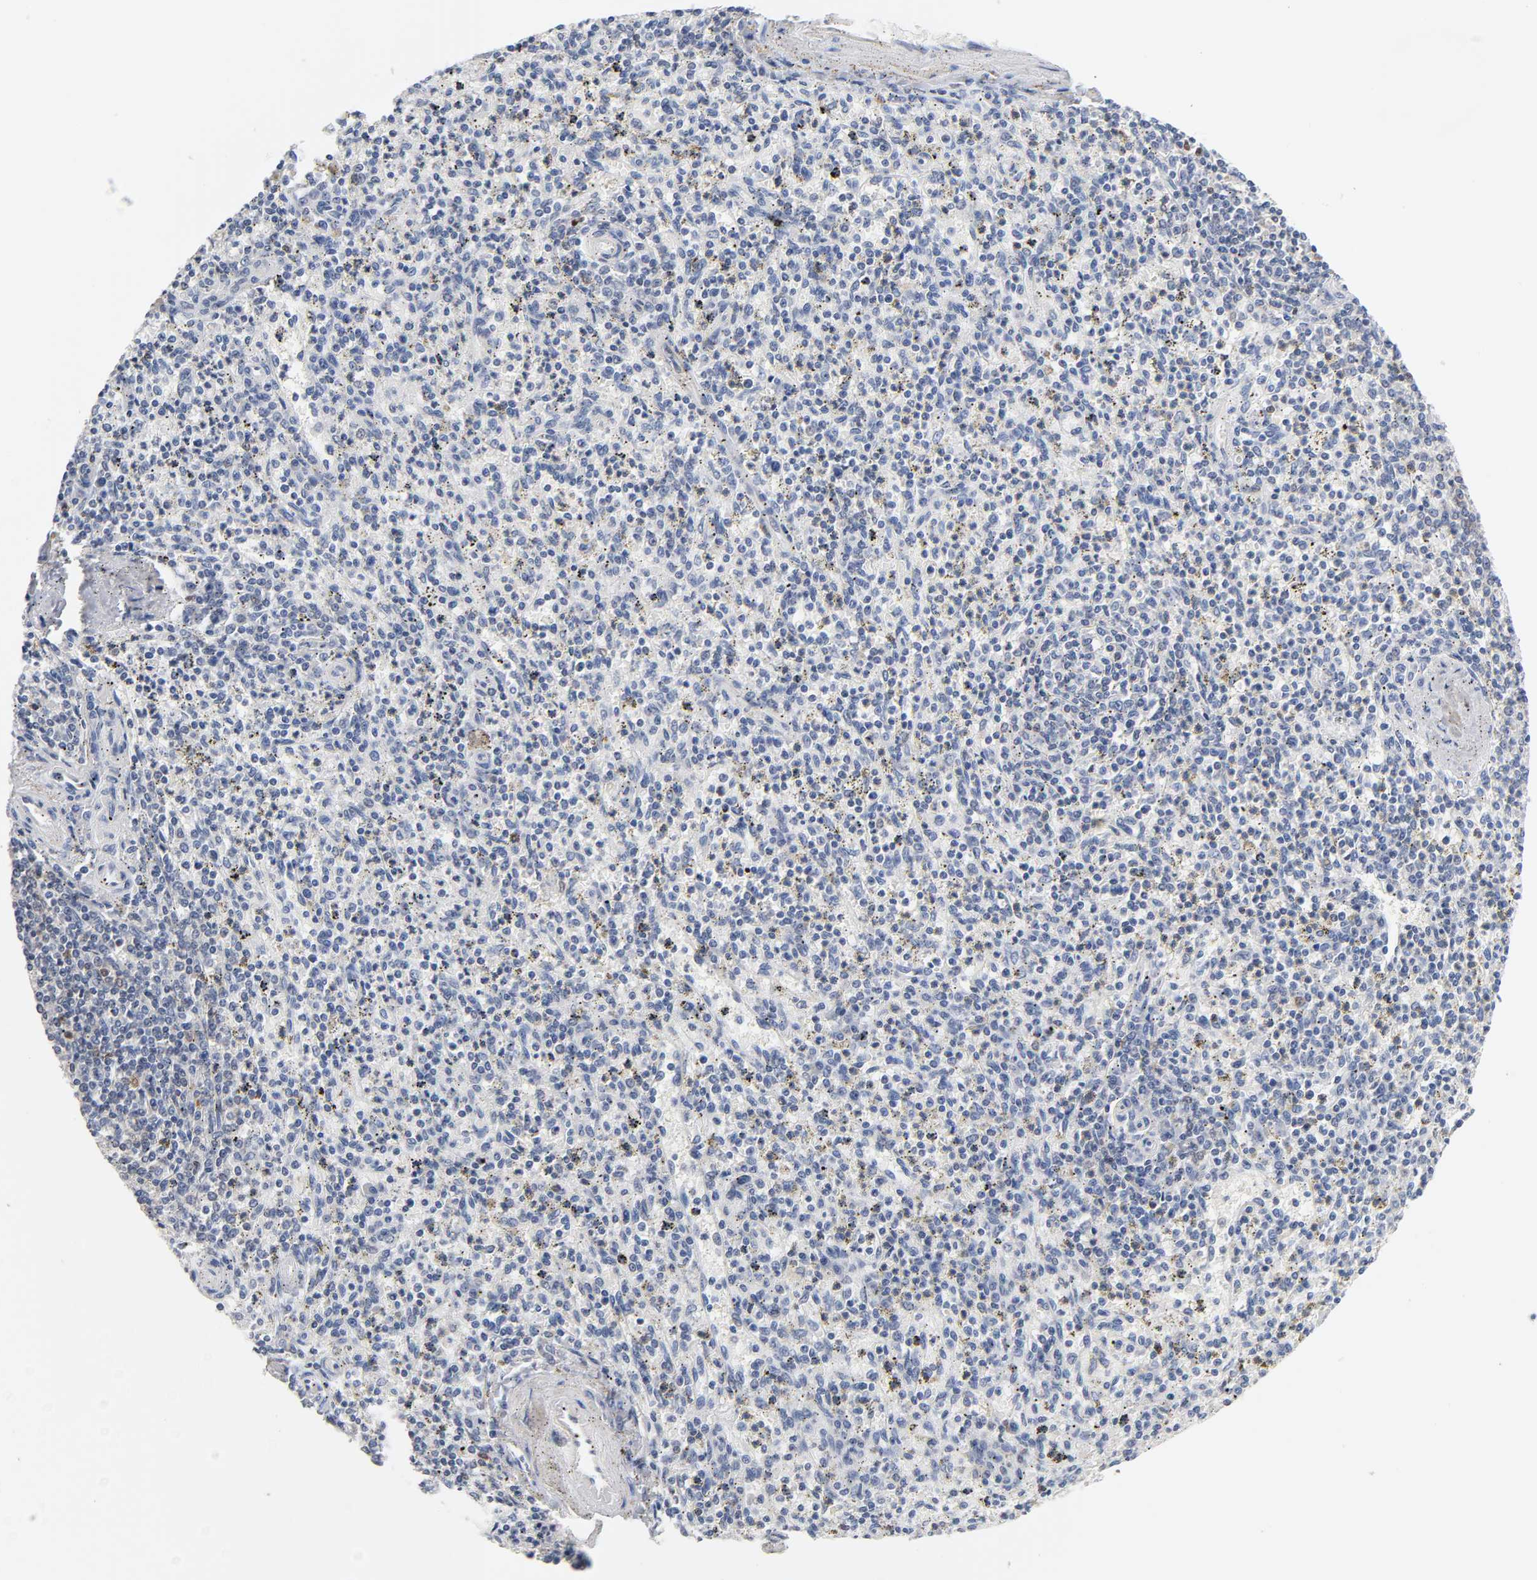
{"staining": {"intensity": "weak", "quantity": "<25%", "location": "cytoplasmic/membranous"}, "tissue": "spleen", "cell_type": "Cells in red pulp", "image_type": "normal", "snomed": [{"axis": "morphology", "description": "Normal tissue, NOS"}, {"axis": "topography", "description": "Spleen"}], "caption": "Cells in red pulp show no significant protein staining in unremarkable spleen. Nuclei are stained in blue.", "gene": "NFATC1", "patient": {"sex": "male", "age": 72}}